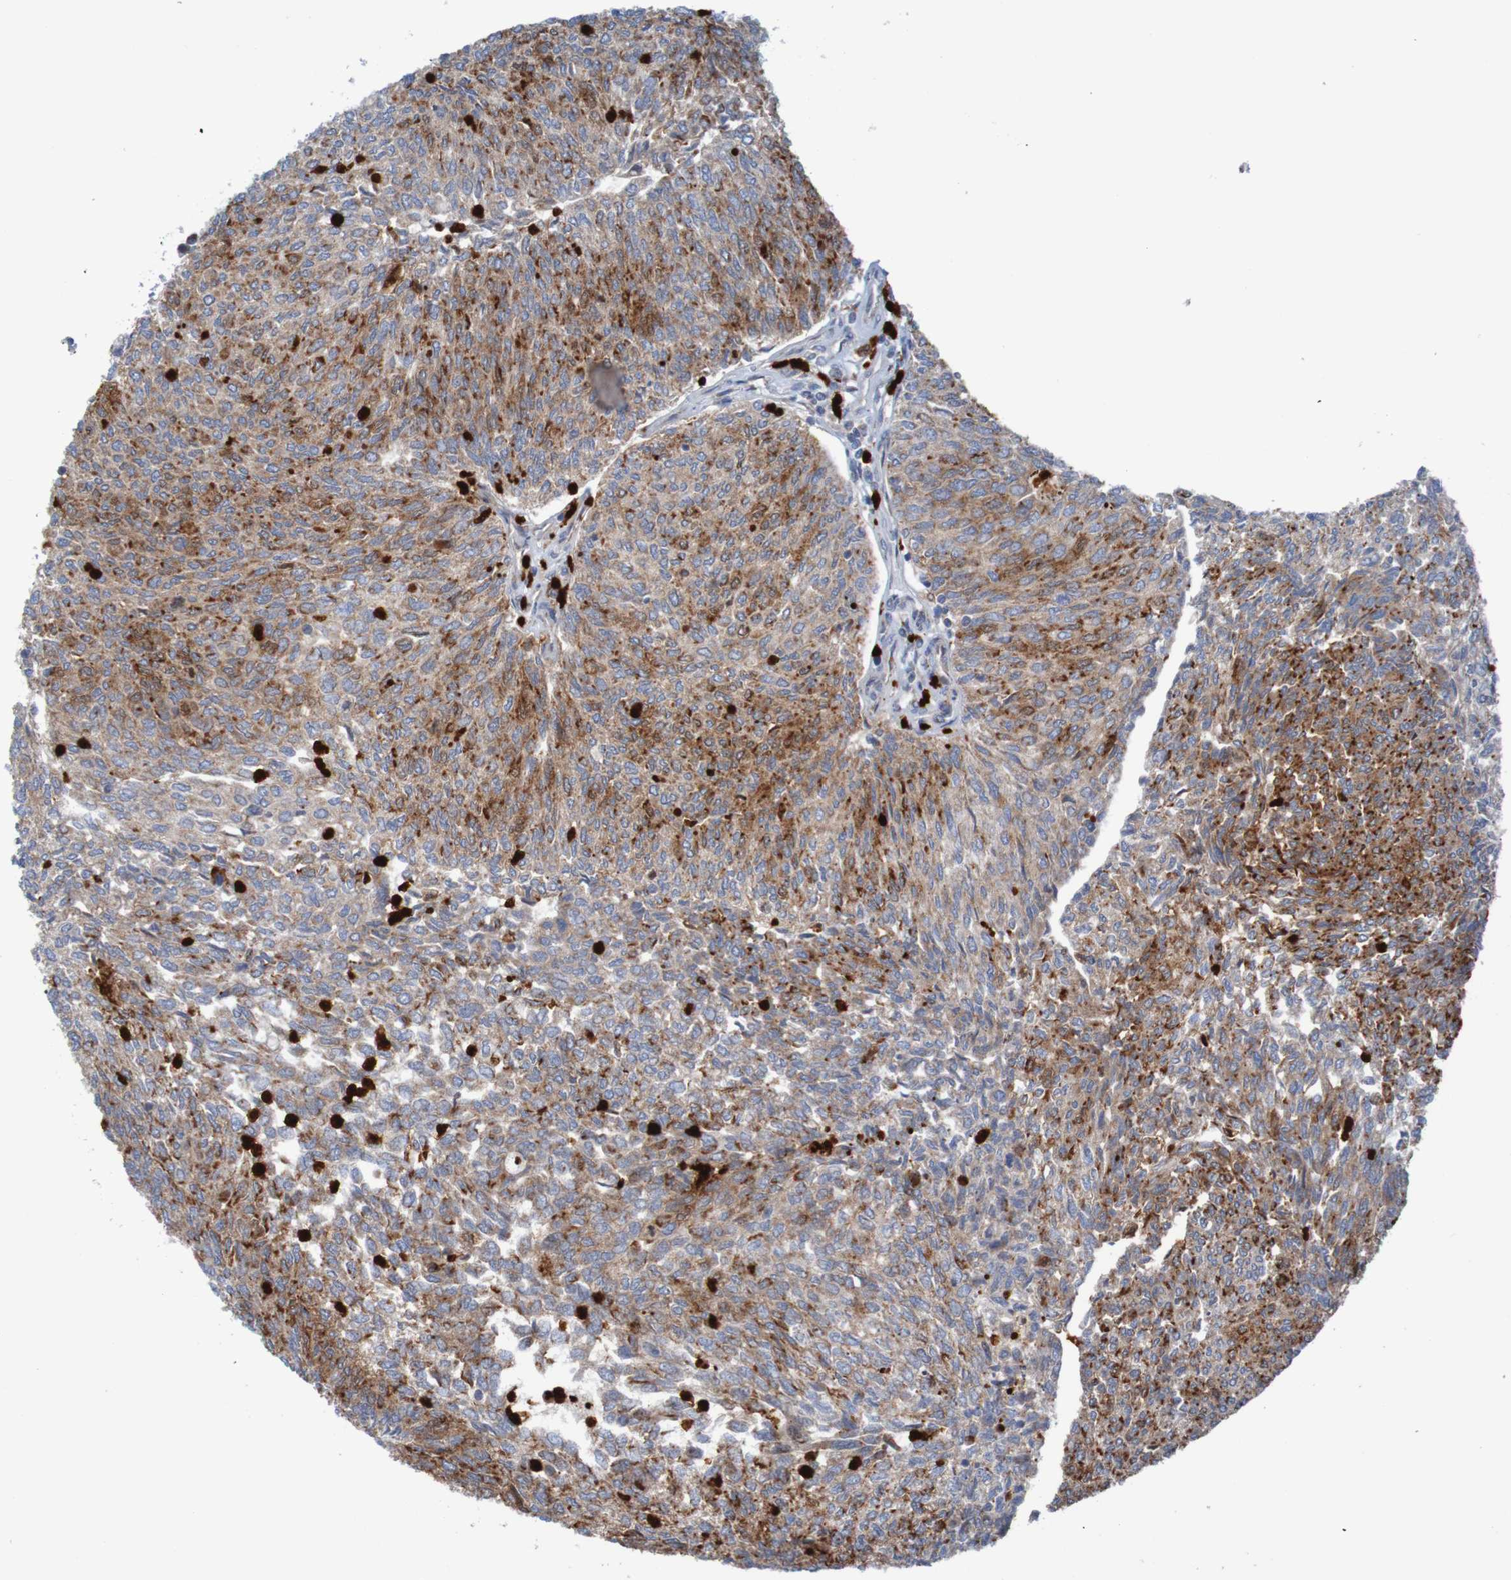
{"staining": {"intensity": "strong", "quantity": ">75%", "location": "cytoplasmic/membranous"}, "tissue": "urothelial cancer", "cell_type": "Tumor cells", "image_type": "cancer", "snomed": [{"axis": "morphology", "description": "Urothelial carcinoma, Low grade"}, {"axis": "topography", "description": "Urinary bladder"}], "caption": "IHC (DAB) staining of human urothelial cancer demonstrates strong cytoplasmic/membranous protein staining in approximately >75% of tumor cells. (brown staining indicates protein expression, while blue staining denotes nuclei).", "gene": "PARP4", "patient": {"sex": "female", "age": 79}}